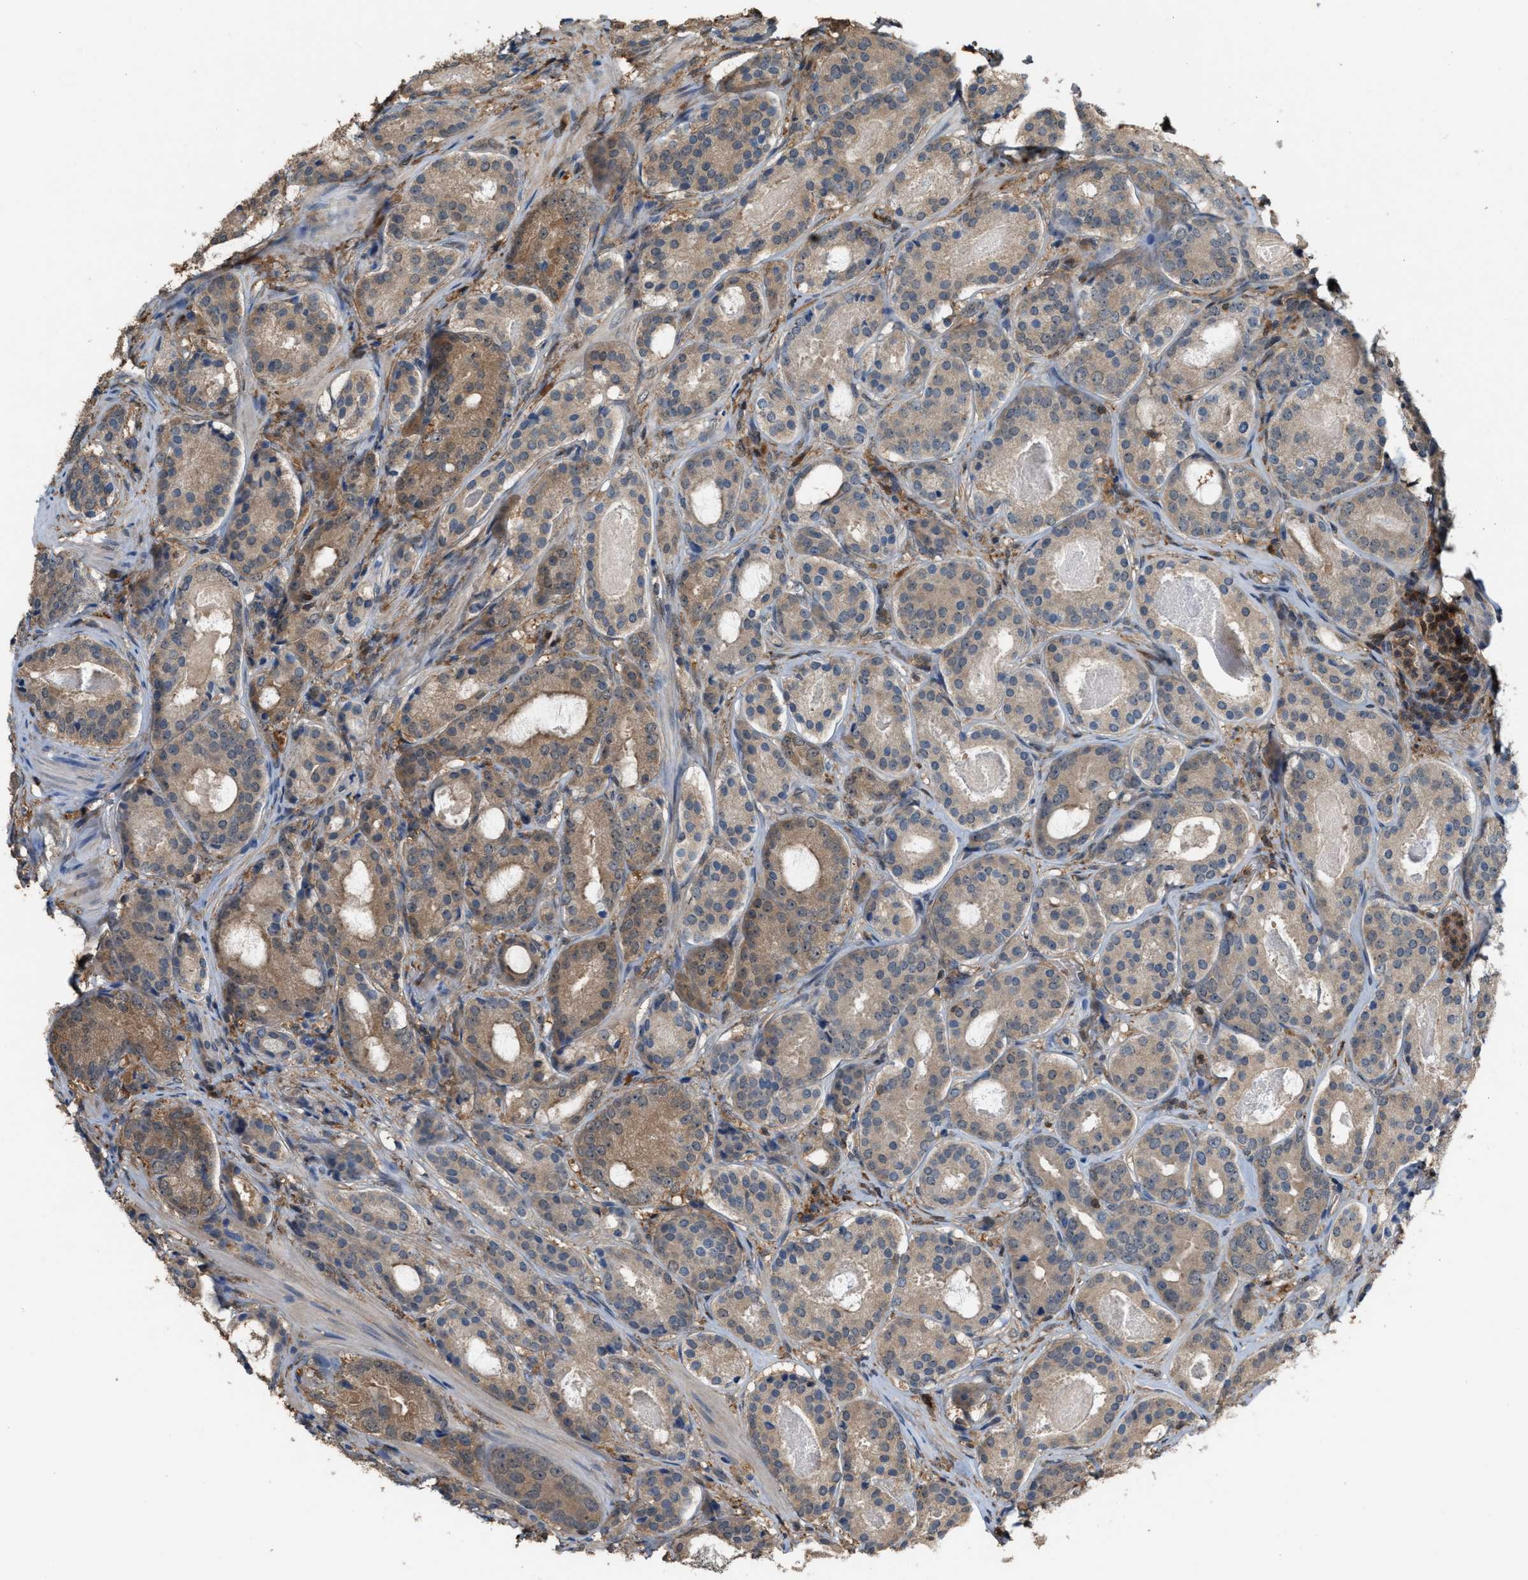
{"staining": {"intensity": "moderate", "quantity": ">75%", "location": "cytoplasmic/membranous"}, "tissue": "prostate cancer", "cell_type": "Tumor cells", "image_type": "cancer", "snomed": [{"axis": "morphology", "description": "Adenocarcinoma, Low grade"}, {"axis": "topography", "description": "Prostate"}], "caption": "Low-grade adenocarcinoma (prostate) stained with IHC shows moderate cytoplasmic/membranous positivity in about >75% of tumor cells.", "gene": "MTPN", "patient": {"sex": "male", "age": 69}}